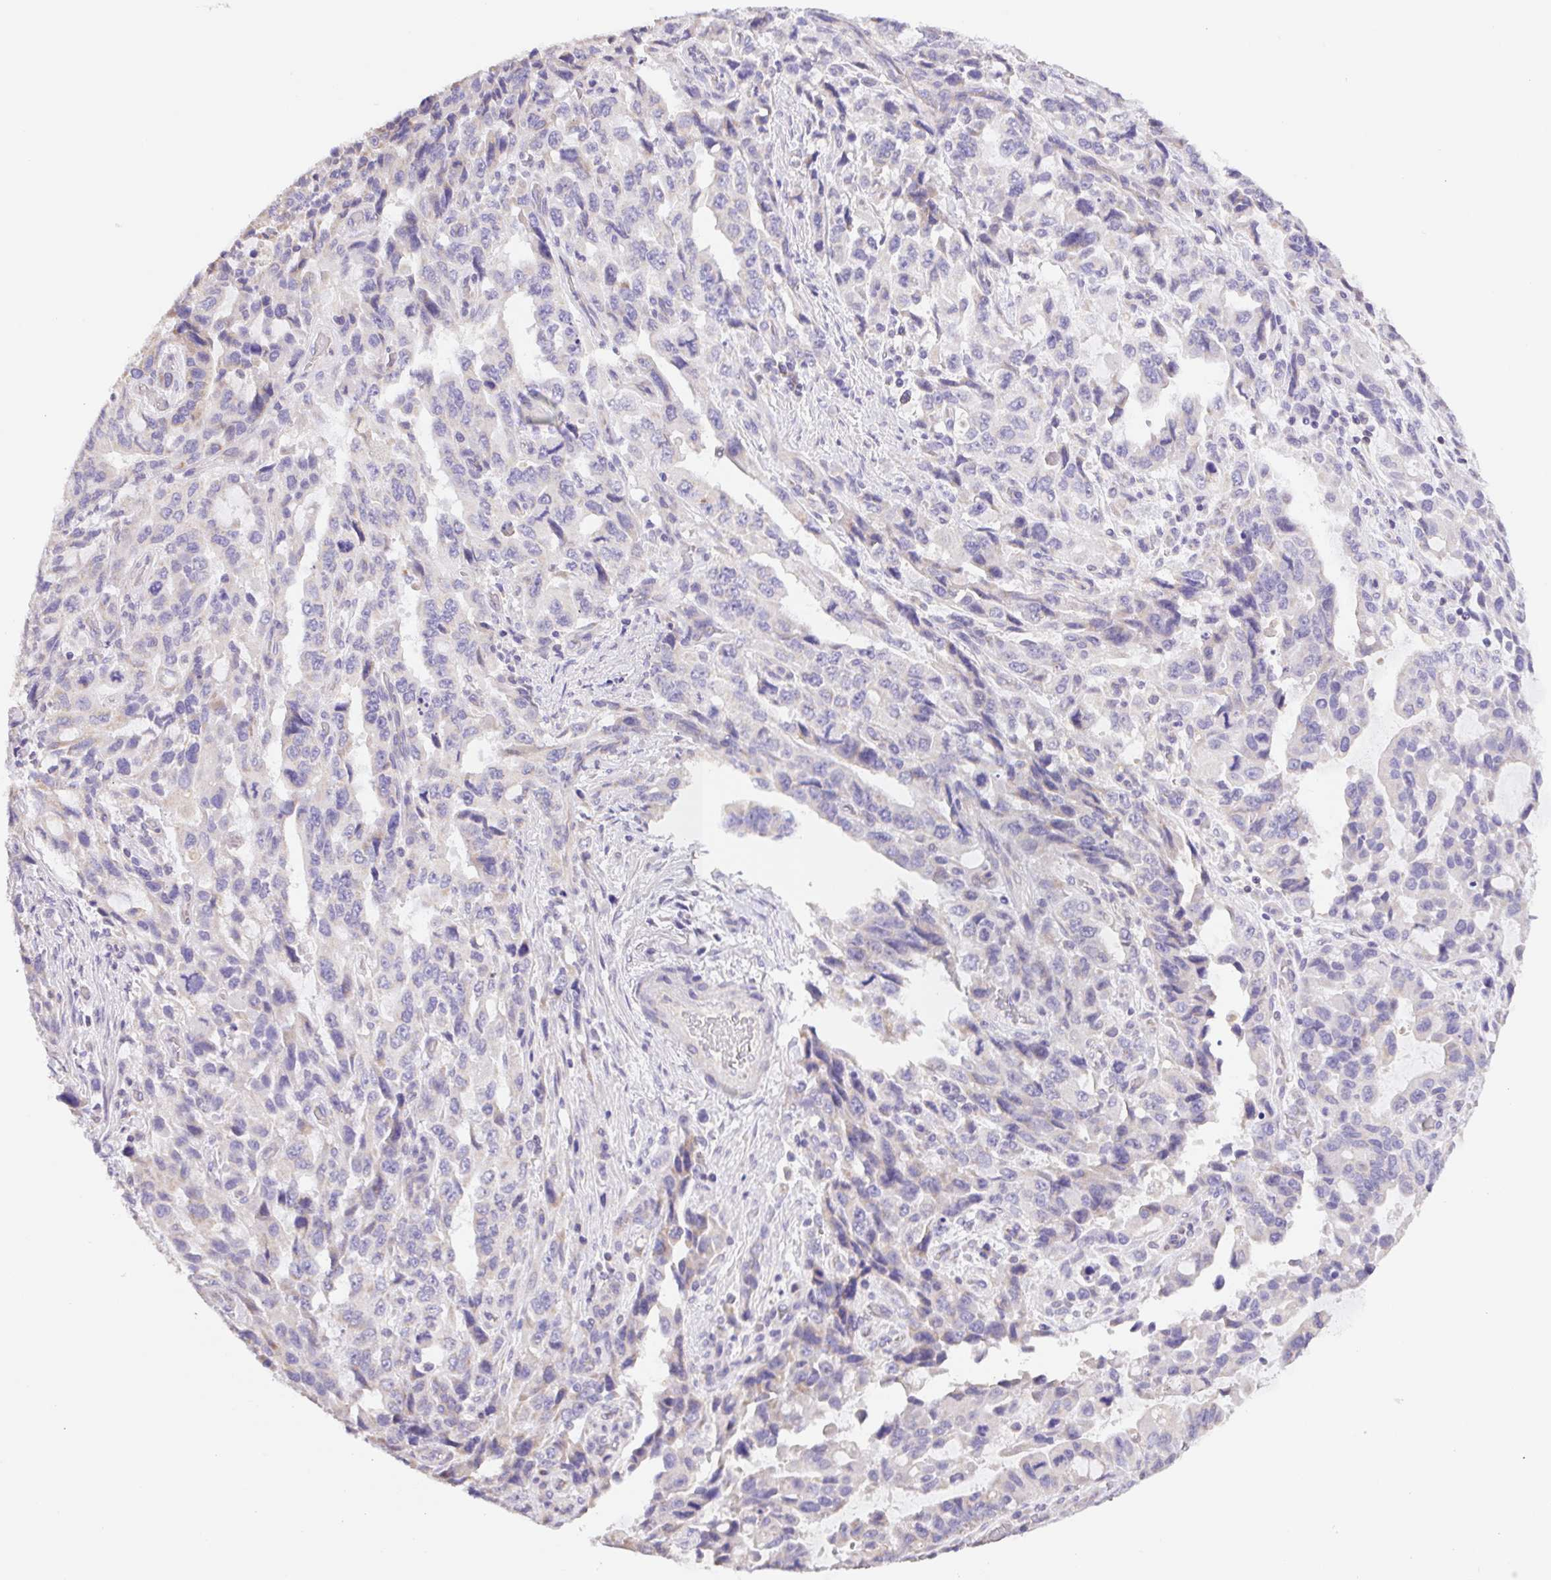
{"staining": {"intensity": "weak", "quantity": "<25%", "location": "cytoplasmic/membranous"}, "tissue": "stomach cancer", "cell_type": "Tumor cells", "image_type": "cancer", "snomed": [{"axis": "morphology", "description": "Adenocarcinoma, NOS"}, {"axis": "topography", "description": "Stomach, upper"}], "caption": "Immunohistochemistry micrograph of stomach cancer stained for a protein (brown), which displays no positivity in tumor cells. (Brightfield microscopy of DAB (3,3'-diaminobenzidine) immunohistochemistry at high magnification).", "gene": "FKBP6", "patient": {"sex": "male", "age": 85}}